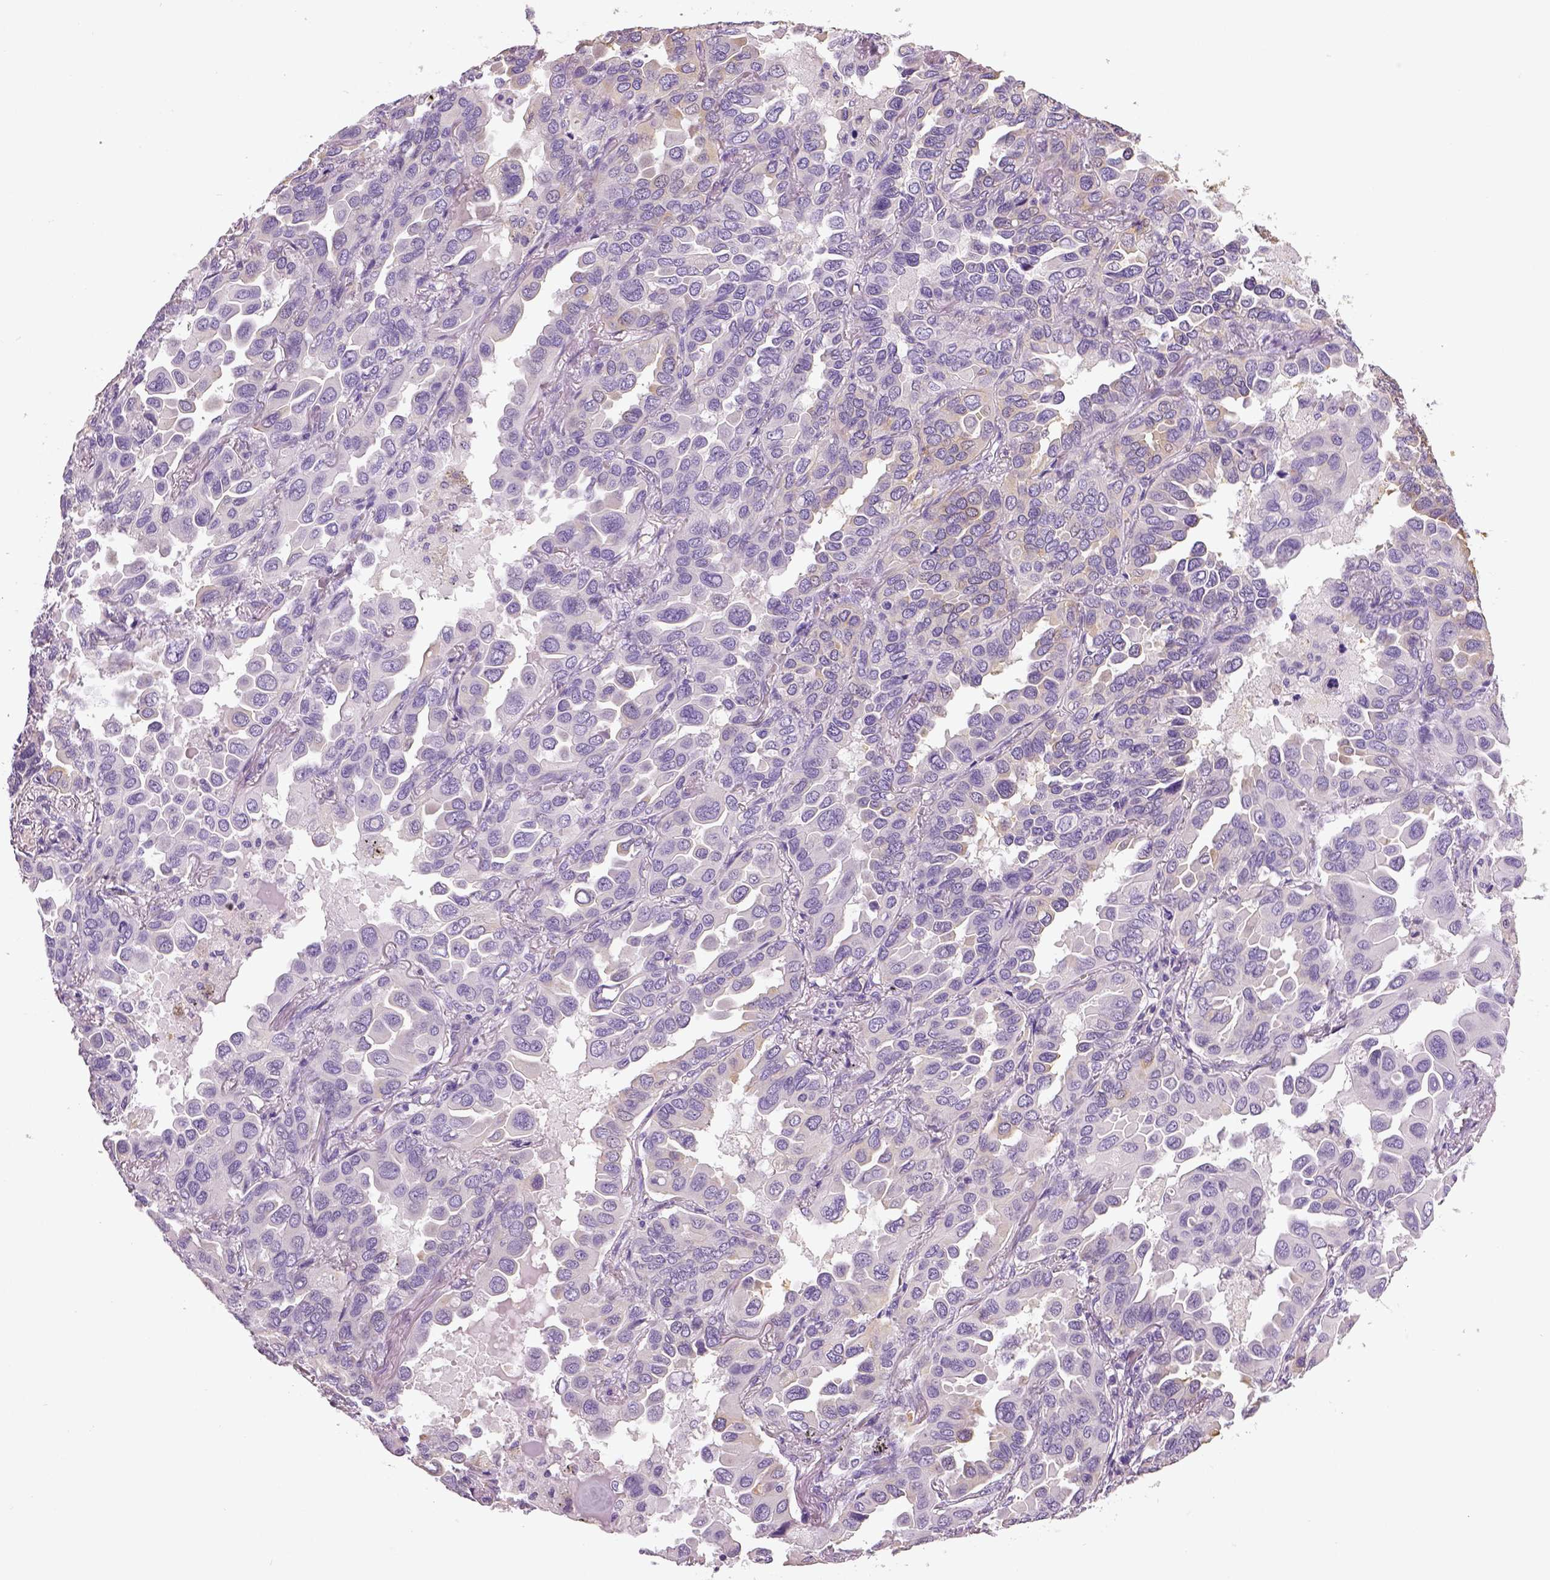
{"staining": {"intensity": "negative", "quantity": "none", "location": "none"}, "tissue": "lung cancer", "cell_type": "Tumor cells", "image_type": "cancer", "snomed": [{"axis": "morphology", "description": "Adenocarcinoma, NOS"}, {"axis": "topography", "description": "Lung"}], "caption": "Lung cancer (adenocarcinoma) stained for a protein using immunohistochemistry demonstrates no staining tumor cells.", "gene": "NECAB2", "patient": {"sex": "male", "age": 64}}